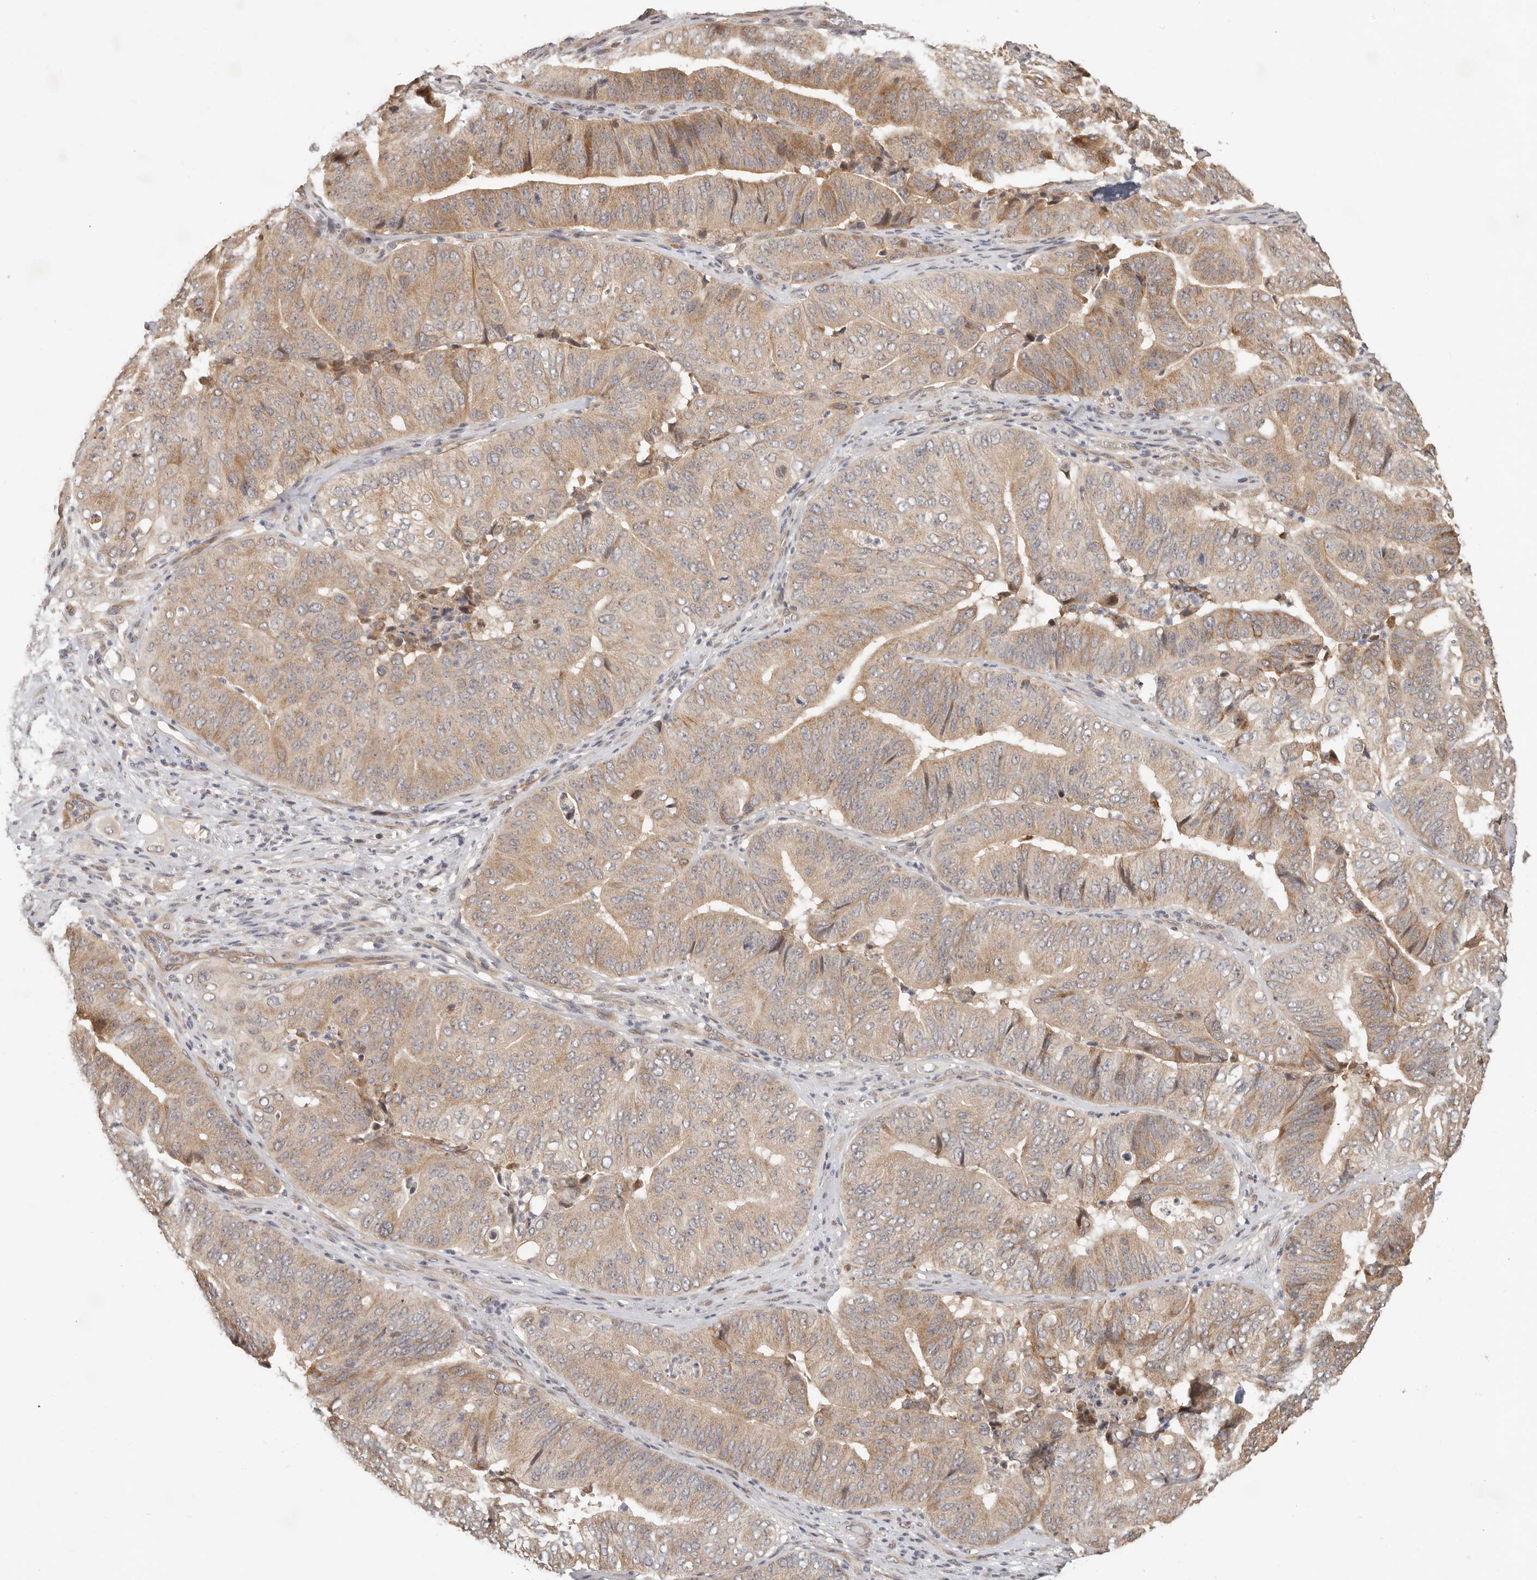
{"staining": {"intensity": "moderate", "quantity": ">75%", "location": "cytoplasmic/membranous"}, "tissue": "pancreatic cancer", "cell_type": "Tumor cells", "image_type": "cancer", "snomed": [{"axis": "morphology", "description": "Adenocarcinoma, NOS"}, {"axis": "topography", "description": "Pancreas"}], "caption": "Immunohistochemical staining of human pancreatic cancer (adenocarcinoma) demonstrates medium levels of moderate cytoplasmic/membranous protein expression in about >75% of tumor cells. (brown staining indicates protein expression, while blue staining denotes nuclei).", "gene": "MTFR2", "patient": {"sex": "female", "age": 77}}